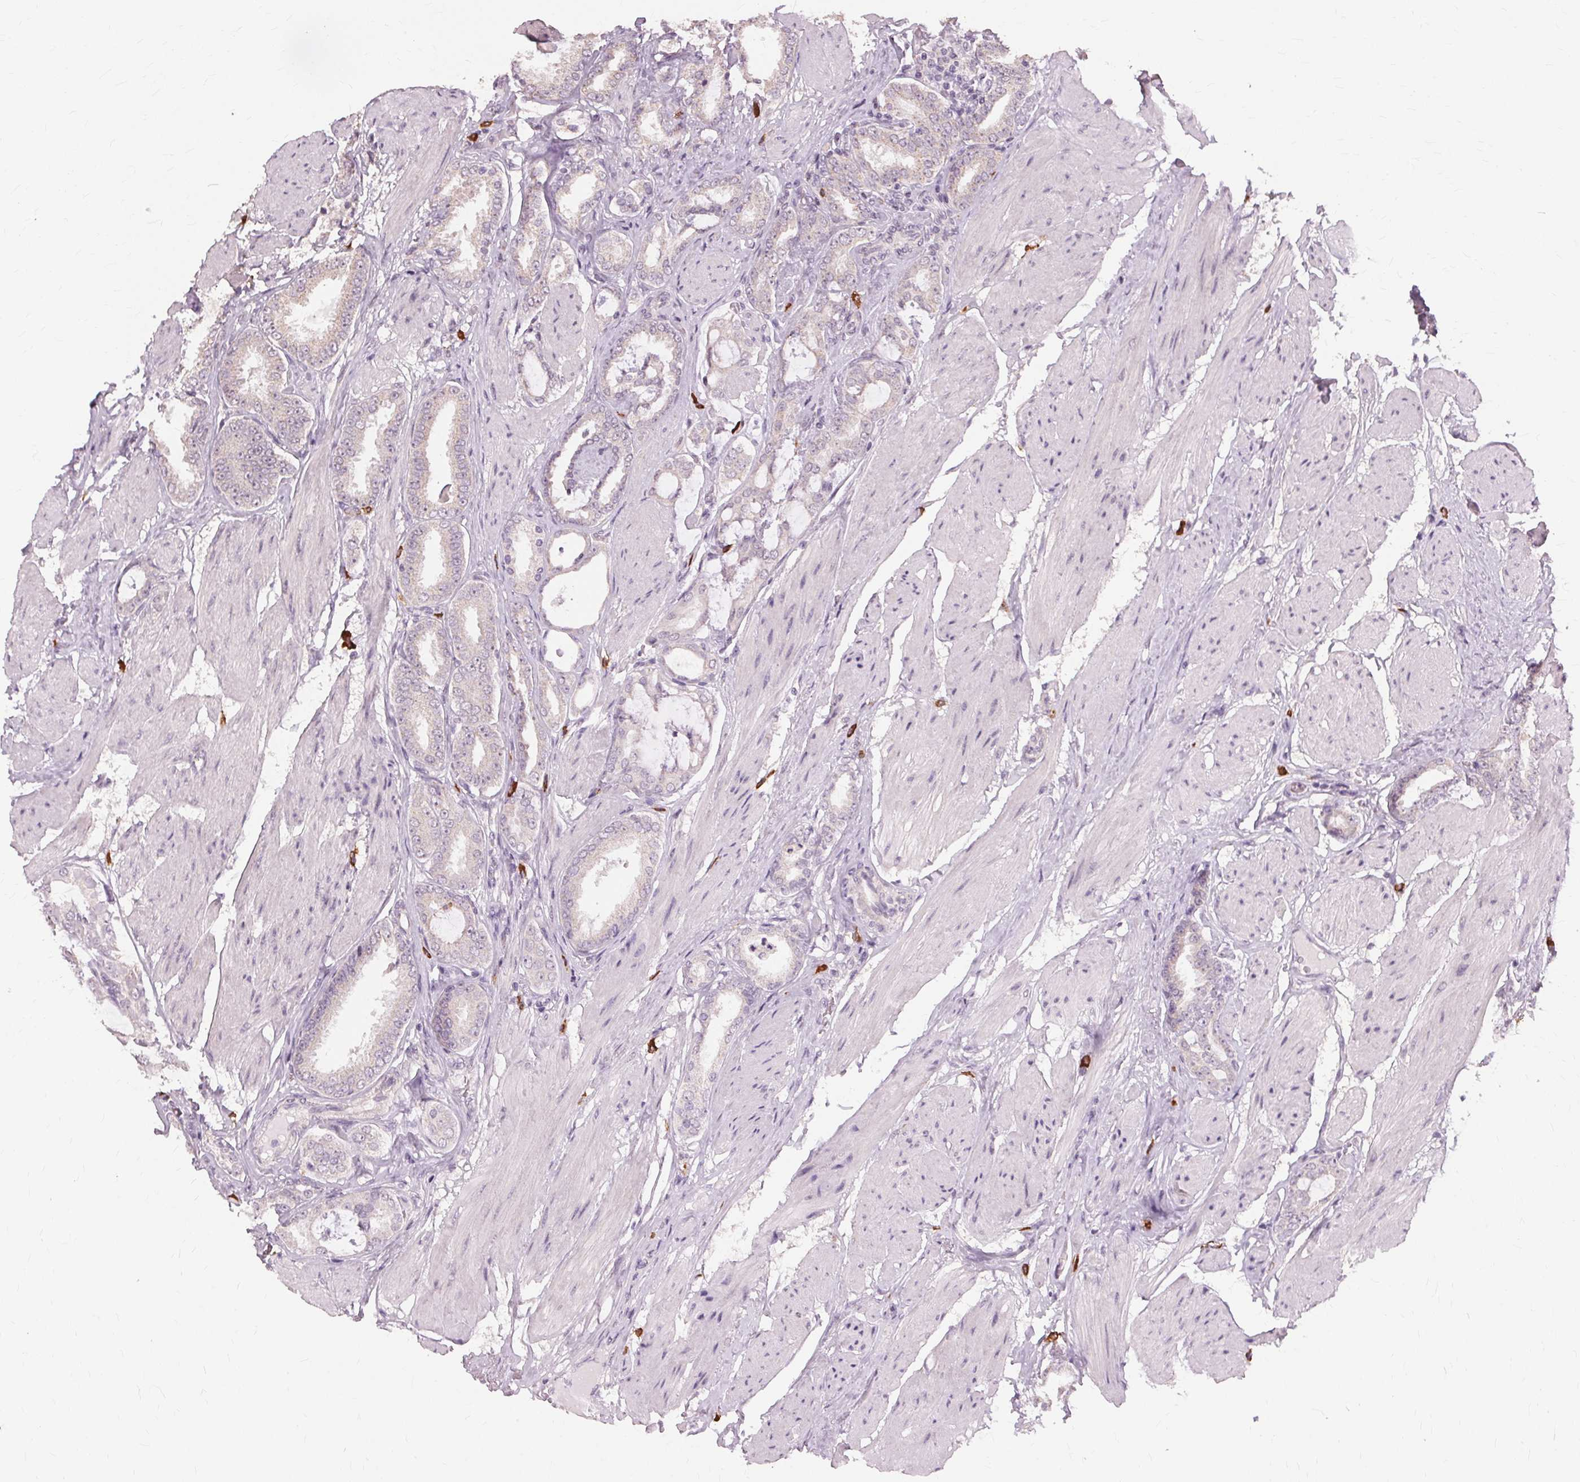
{"staining": {"intensity": "weak", "quantity": "<25%", "location": "cytoplasmic/membranous"}, "tissue": "prostate cancer", "cell_type": "Tumor cells", "image_type": "cancer", "snomed": [{"axis": "morphology", "description": "Adenocarcinoma, High grade"}, {"axis": "topography", "description": "Prostate"}], "caption": "A photomicrograph of prostate cancer (adenocarcinoma (high-grade)) stained for a protein demonstrates no brown staining in tumor cells.", "gene": "SIGLEC6", "patient": {"sex": "male", "age": 63}}